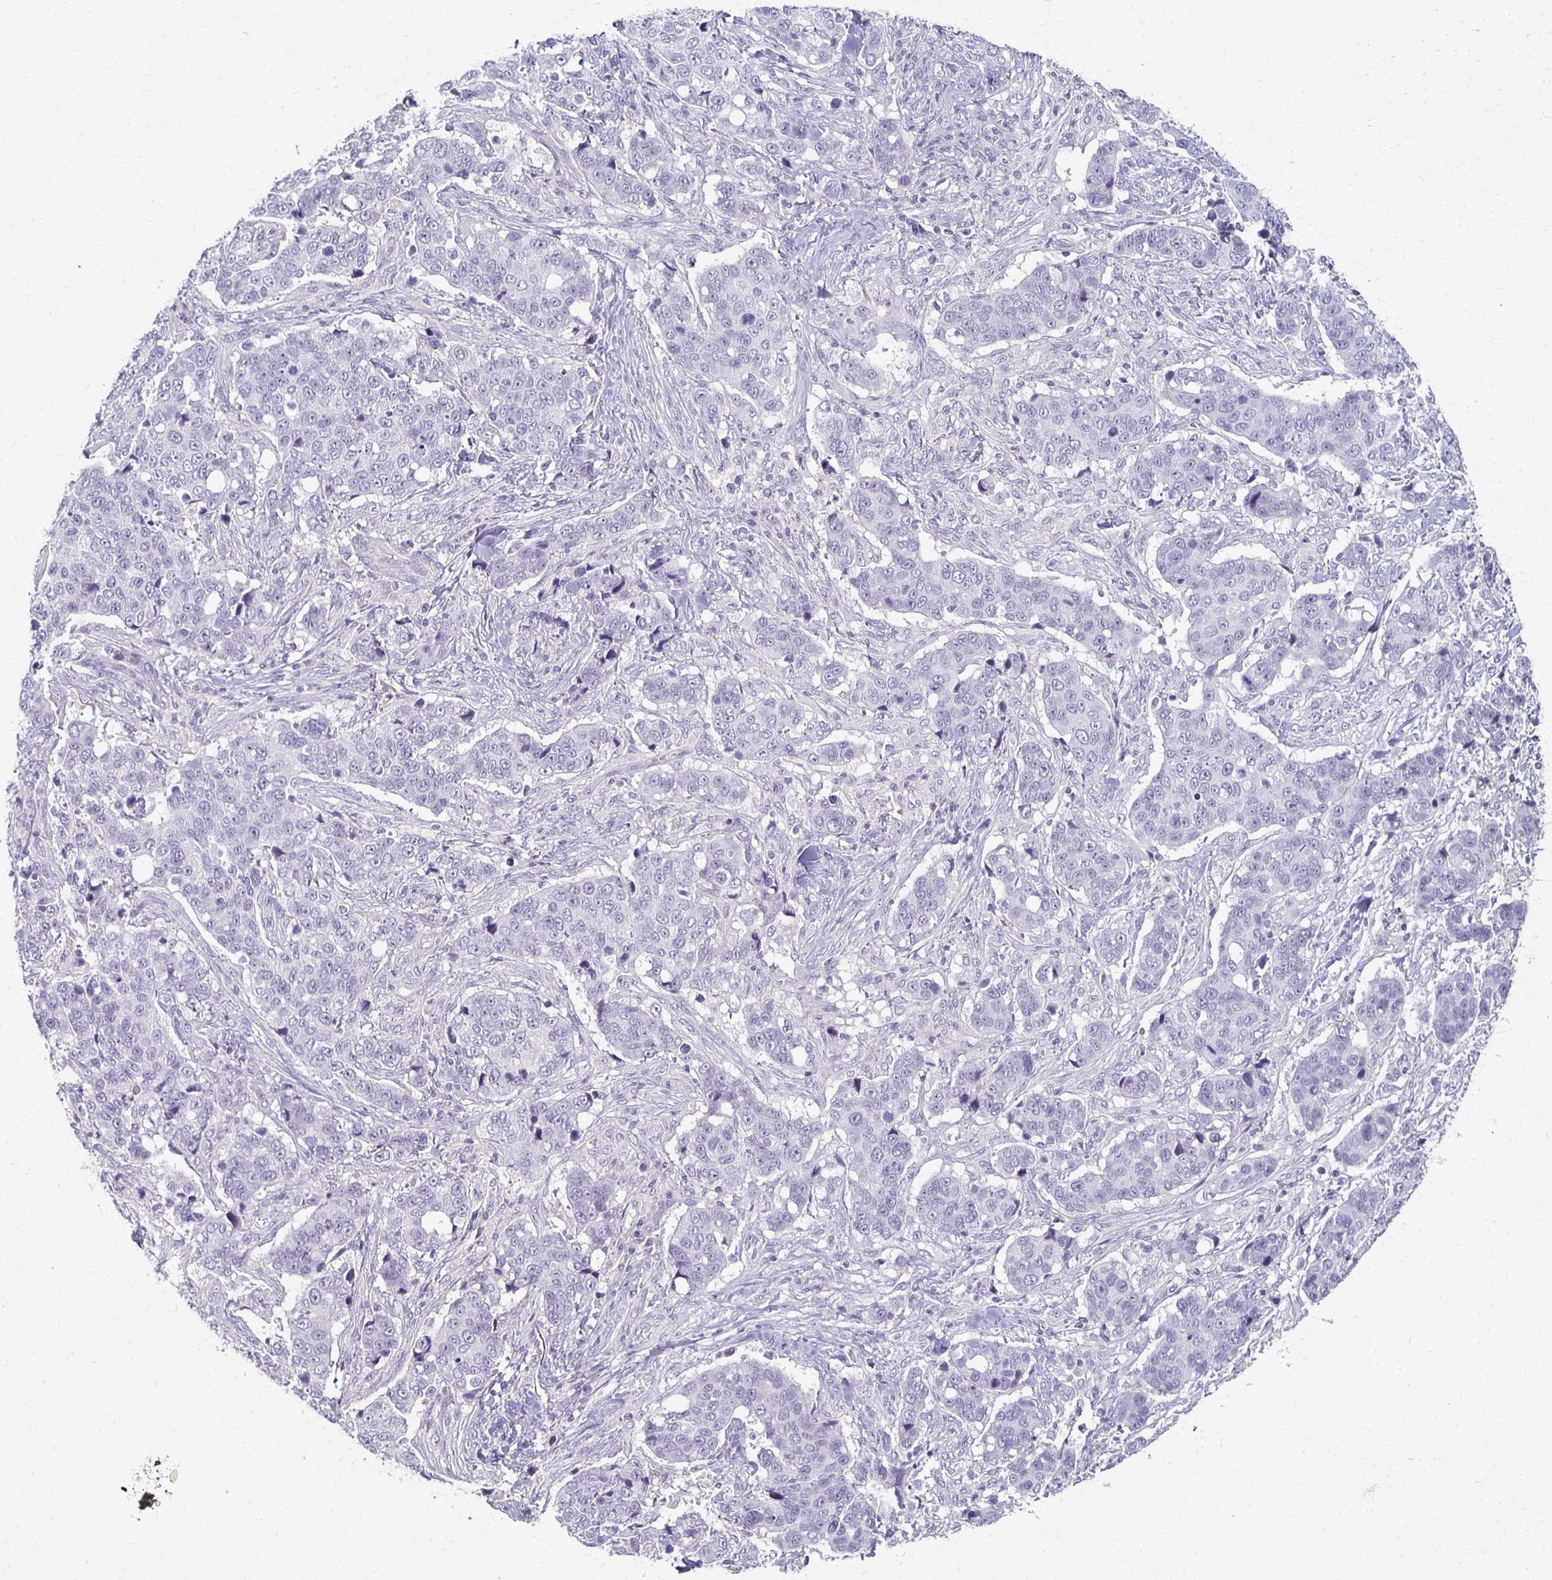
{"staining": {"intensity": "negative", "quantity": "none", "location": "none"}, "tissue": "lung cancer", "cell_type": "Tumor cells", "image_type": "cancer", "snomed": [{"axis": "morphology", "description": "Squamous cell carcinoma, NOS"}, {"axis": "topography", "description": "Lymph node"}, {"axis": "topography", "description": "Lung"}], "caption": "The micrograph shows no staining of tumor cells in lung cancer (squamous cell carcinoma). The staining is performed using DAB (3,3'-diaminobenzidine) brown chromogen with nuclei counter-stained in using hematoxylin.", "gene": "FOXO4", "patient": {"sex": "male", "age": 61}}